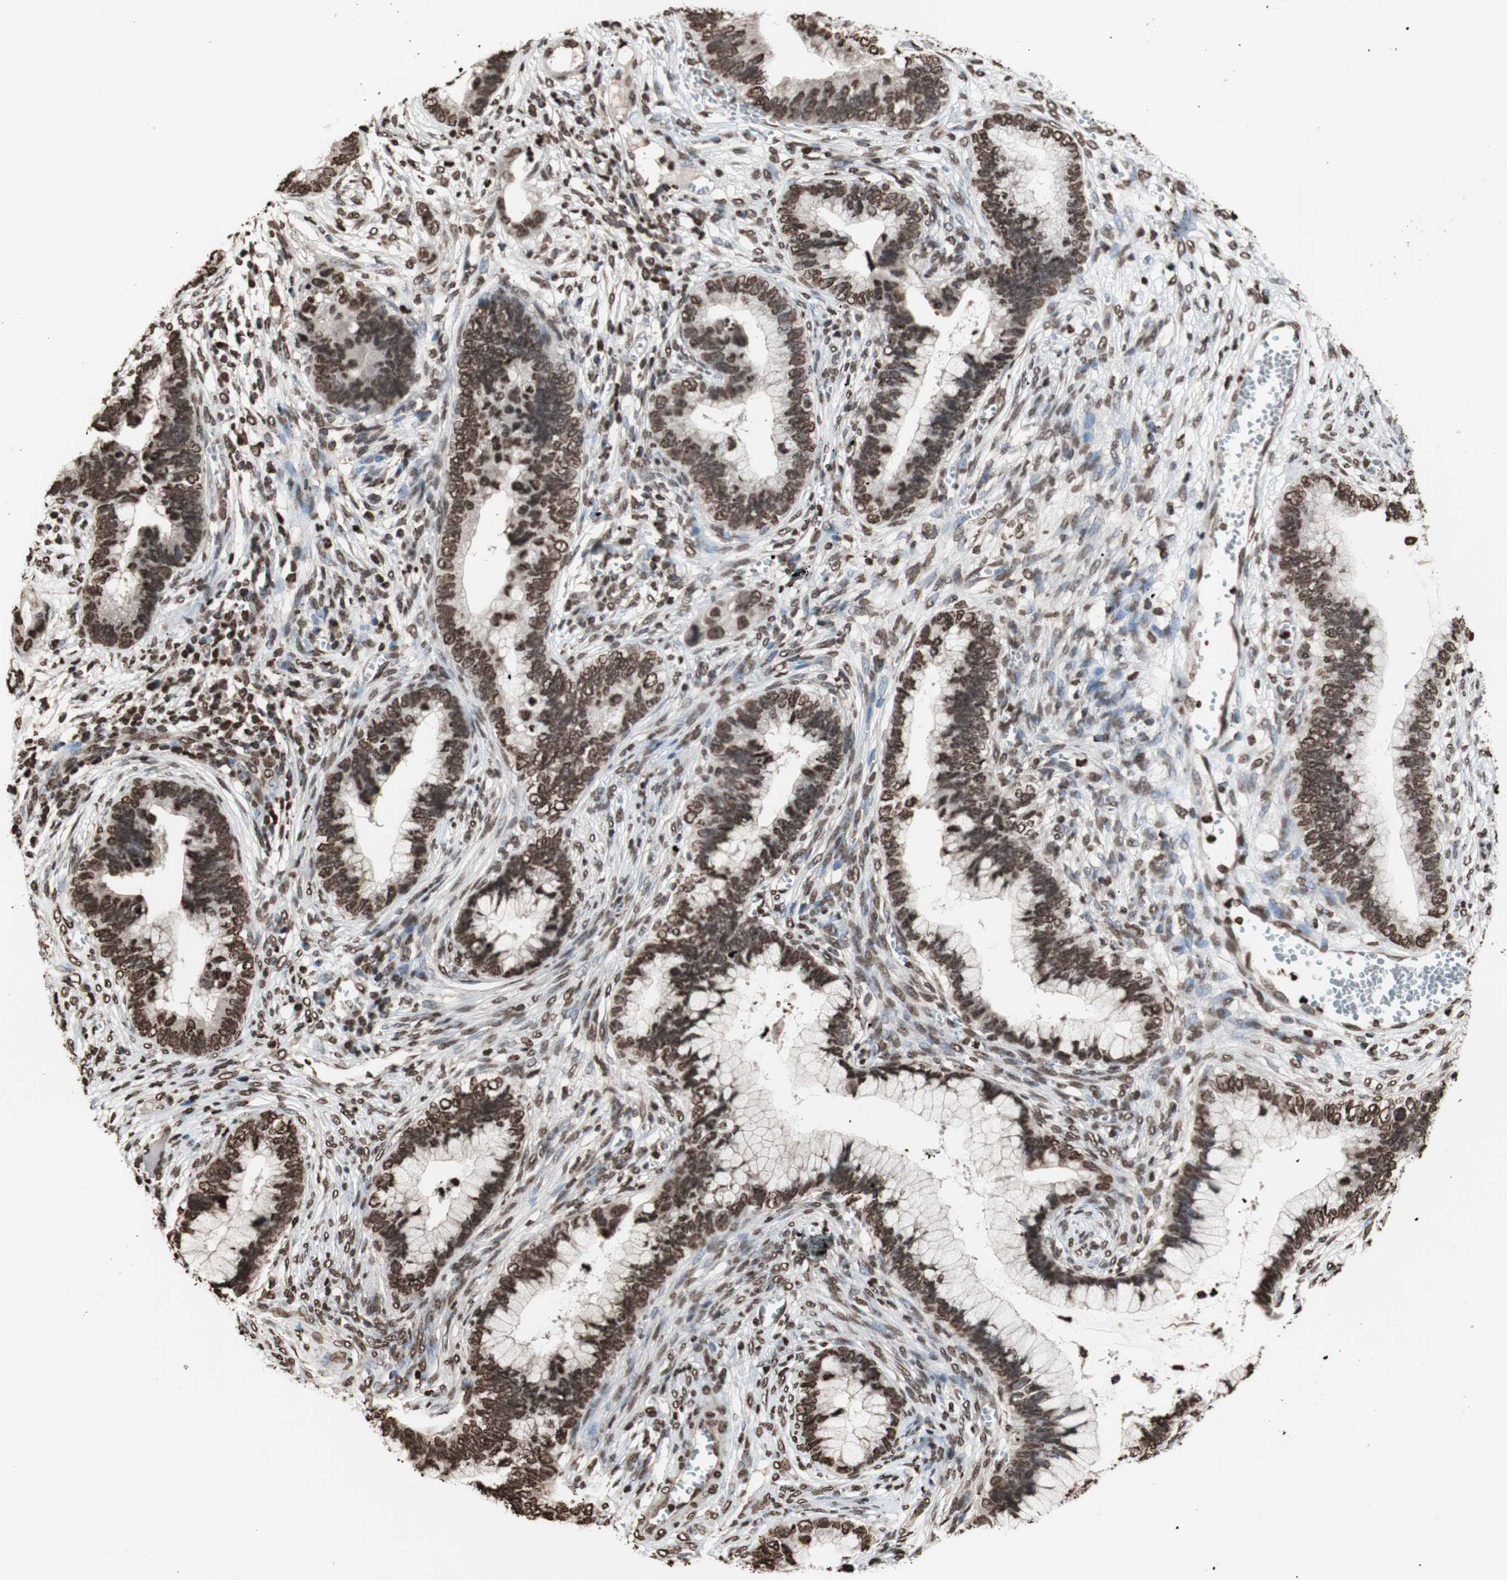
{"staining": {"intensity": "moderate", "quantity": ">75%", "location": "cytoplasmic/membranous,nuclear"}, "tissue": "cervical cancer", "cell_type": "Tumor cells", "image_type": "cancer", "snomed": [{"axis": "morphology", "description": "Adenocarcinoma, NOS"}, {"axis": "topography", "description": "Cervix"}], "caption": "This is an image of immunohistochemistry (IHC) staining of cervical cancer, which shows moderate positivity in the cytoplasmic/membranous and nuclear of tumor cells.", "gene": "SNAI2", "patient": {"sex": "female", "age": 44}}